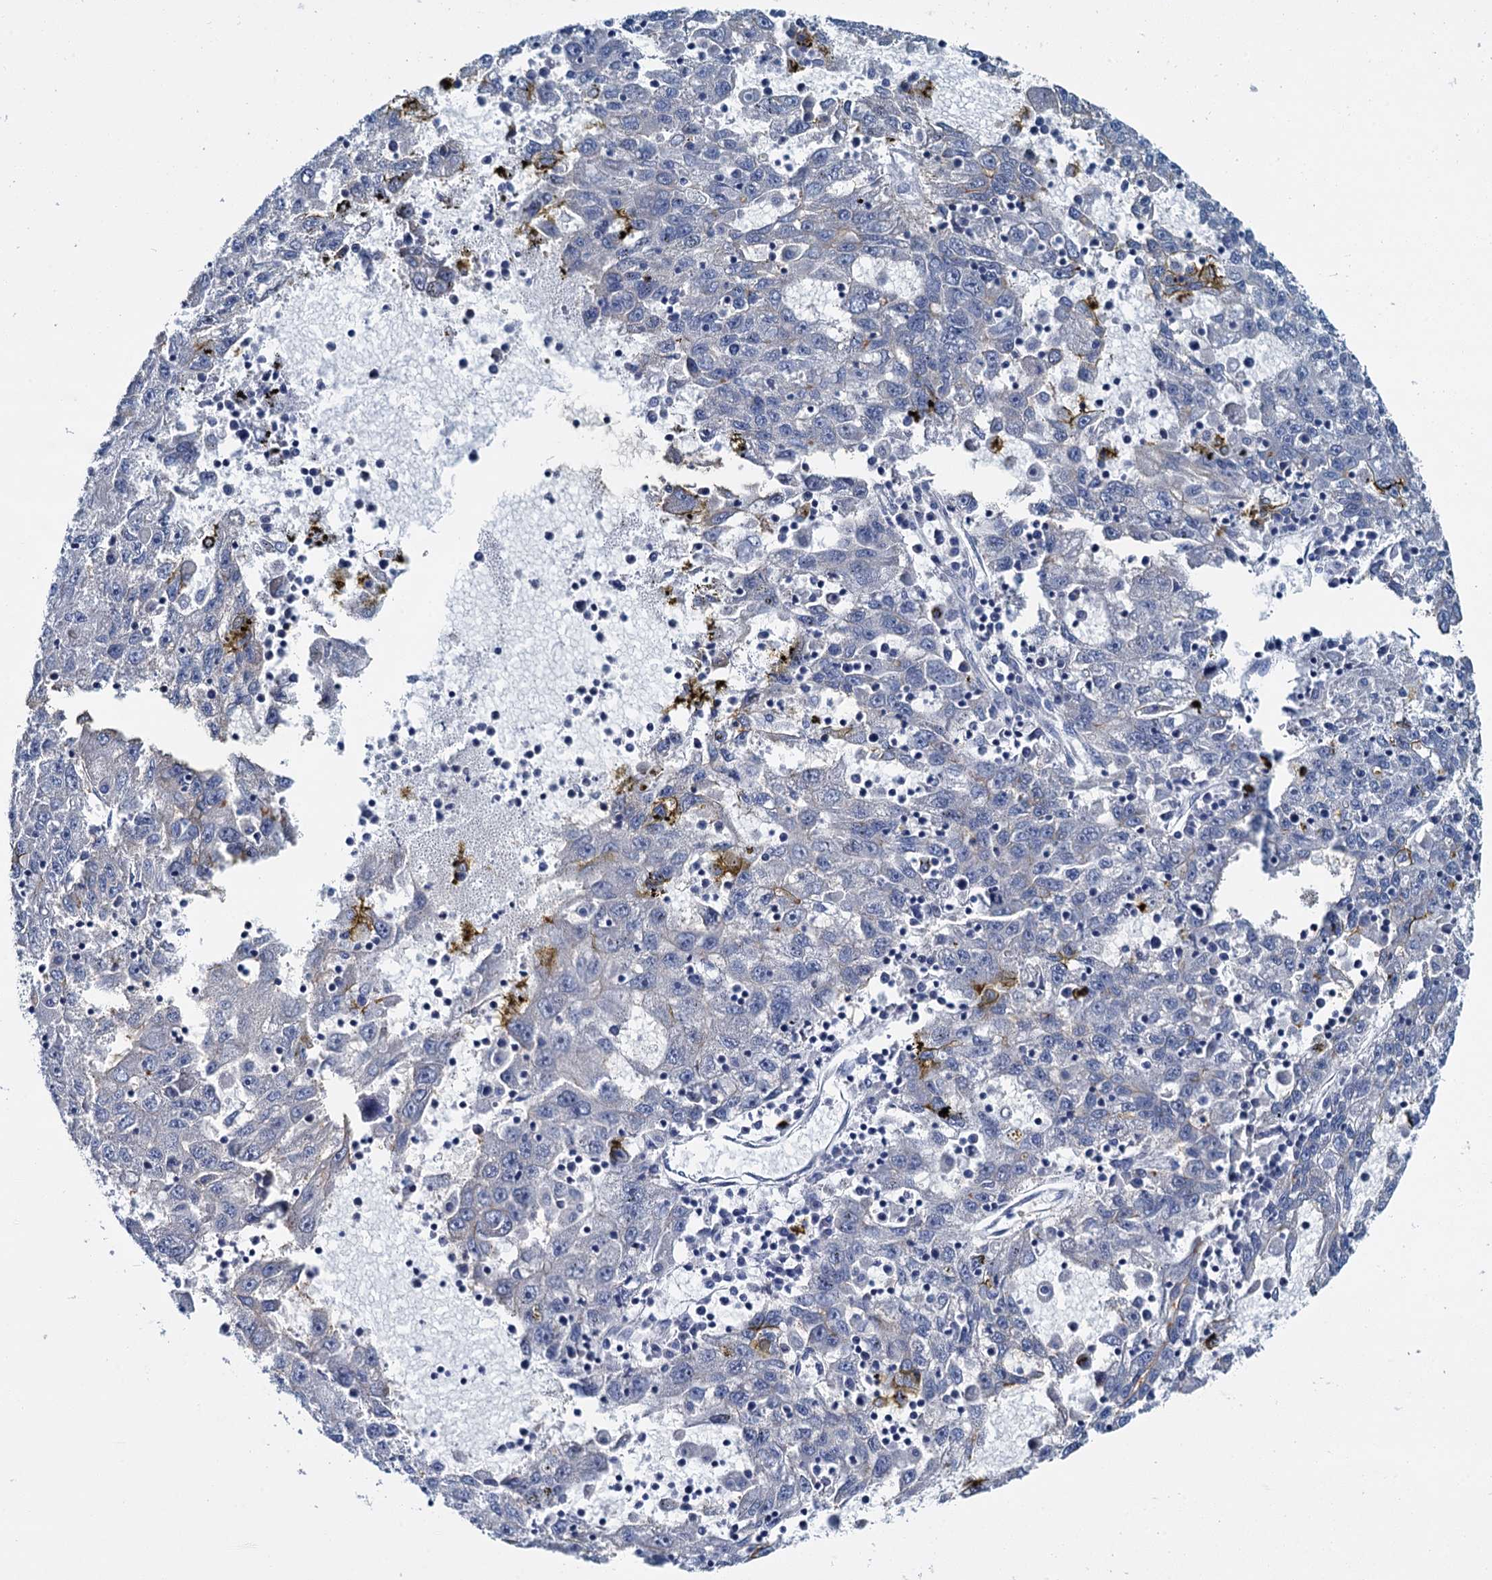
{"staining": {"intensity": "negative", "quantity": "none", "location": "none"}, "tissue": "liver cancer", "cell_type": "Tumor cells", "image_type": "cancer", "snomed": [{"axis": "morphology", "description": "Carcinoma, Hepatocellular, NOS"}, {"axis": "topography", "description": "Liver"}], "caption": "Immunohistochemical staining of human hepatocellular carcinoma (liver) reveals no significant staining in tumor cells.", "gene": "MIOX", "patient": {"sex": "male", "age": 49}}